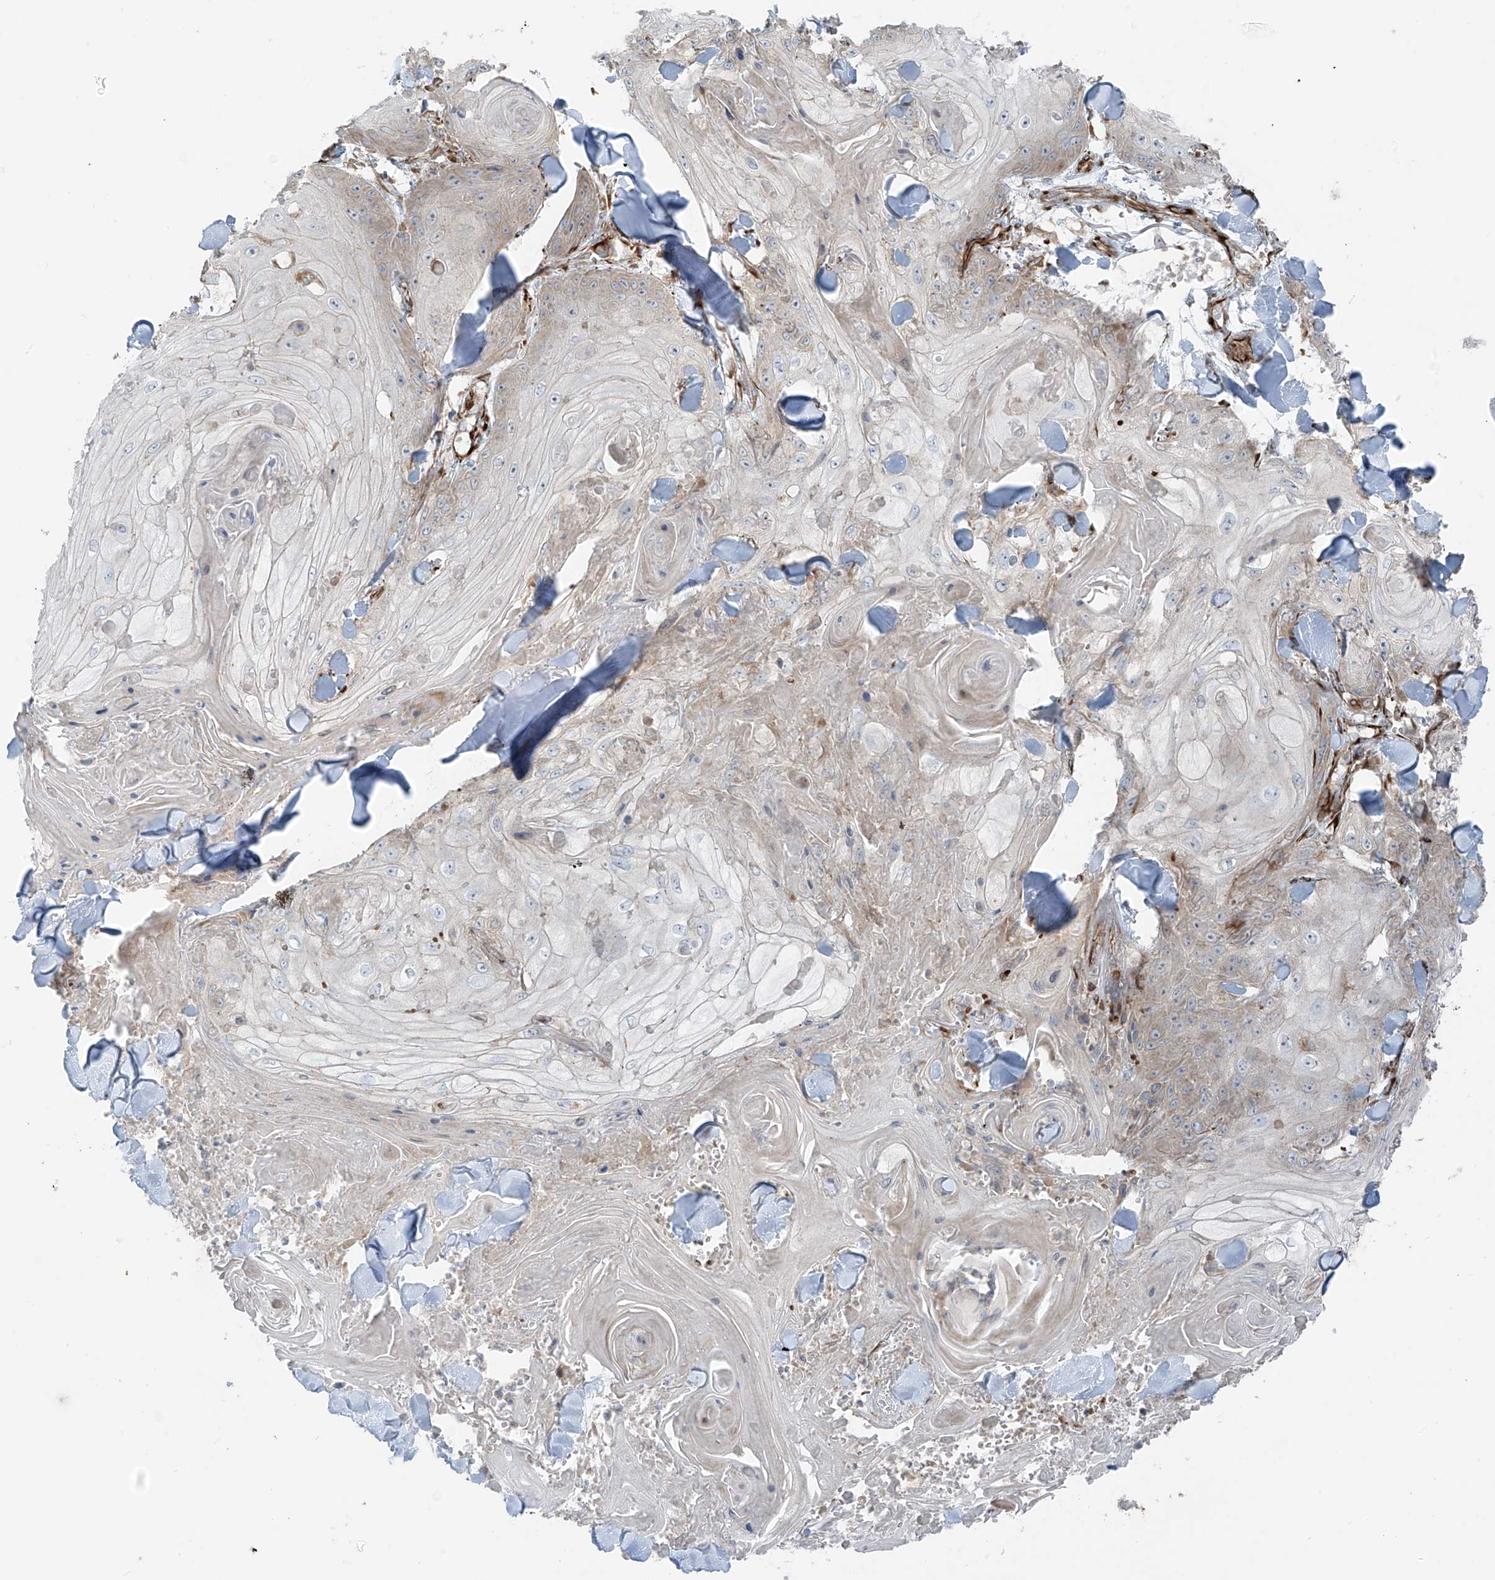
{"staining": {"intensity": "weak", "quantity": "<25%", "location": "cytoplasmic/membranous"}, "tissue": "skin cancer", "cell_type": "Tumor cells", "image_type": "cancer", "snomed": [{"axis": "morphology", "description": "Squamous cell carcinoma, NOS"}, {"axis": "topography", "description": "Skin"}], "caption": "Tumor cells show no significant protein positivity in skin squamous cell carcinoma.", "gene": "ERLEC1", "patient": {"sex": "male", "age": 74}}